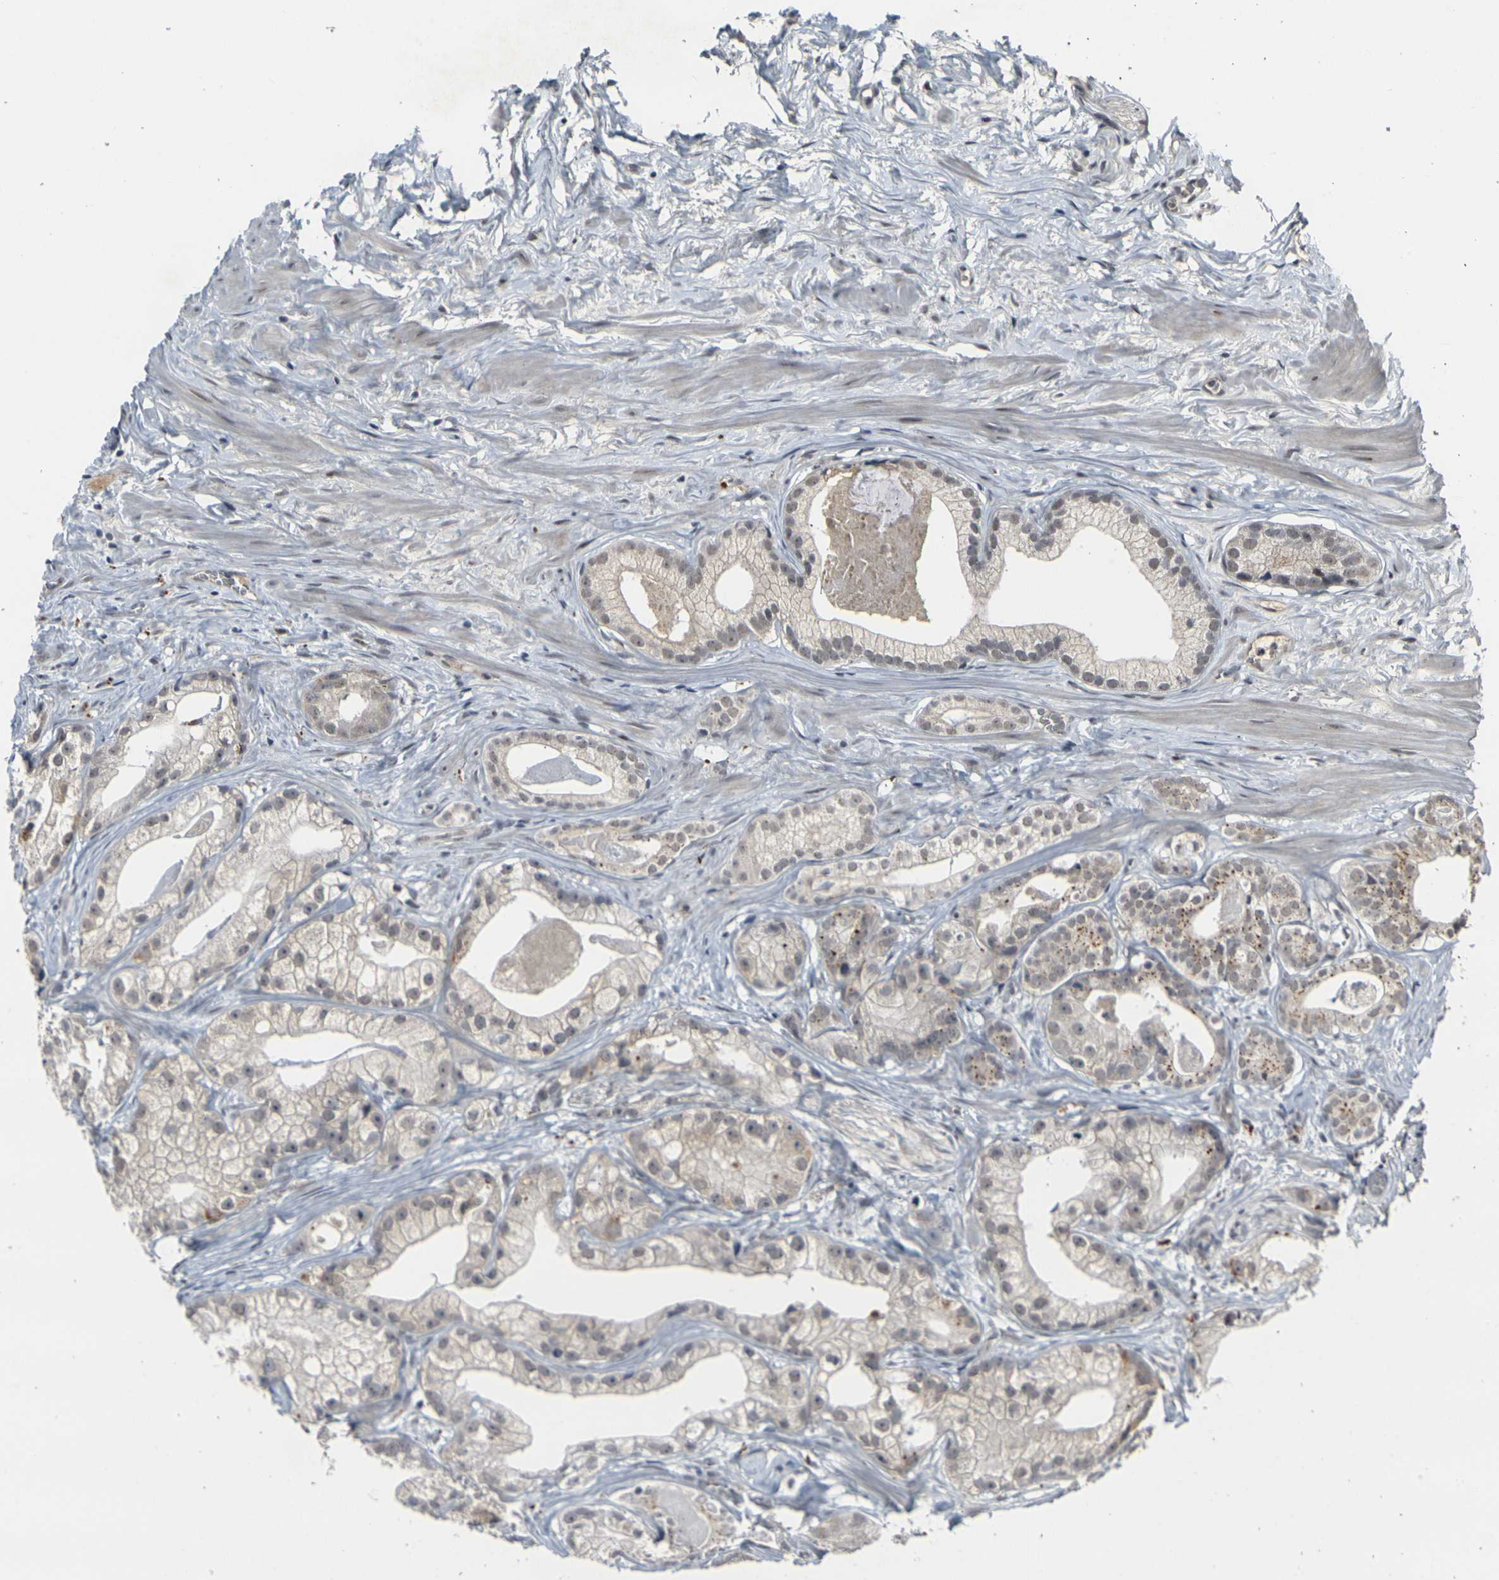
{"staining": {"intensity": "weak", "quantity": "<25%", "location": "cytoplasmic/membranous"}, "tissue": "prostate cancer", "cell_type": "Tumor cells", "image_type": "cancer", "snomed": [{"axis": "morphology", "description": "Adenocarcinoma, Low grade"}, {"axis": "topography", "description": "Prostate"}], "caption": "This histopathology image is of low-grade adenocarcinoma (prostate) stained with IHC to label a protein in brown with the nuclei are counter-stained blue. There is no staining in tumor cells.", "gene": "GPR19", "patient": {"sex": "male", "age": 59}}